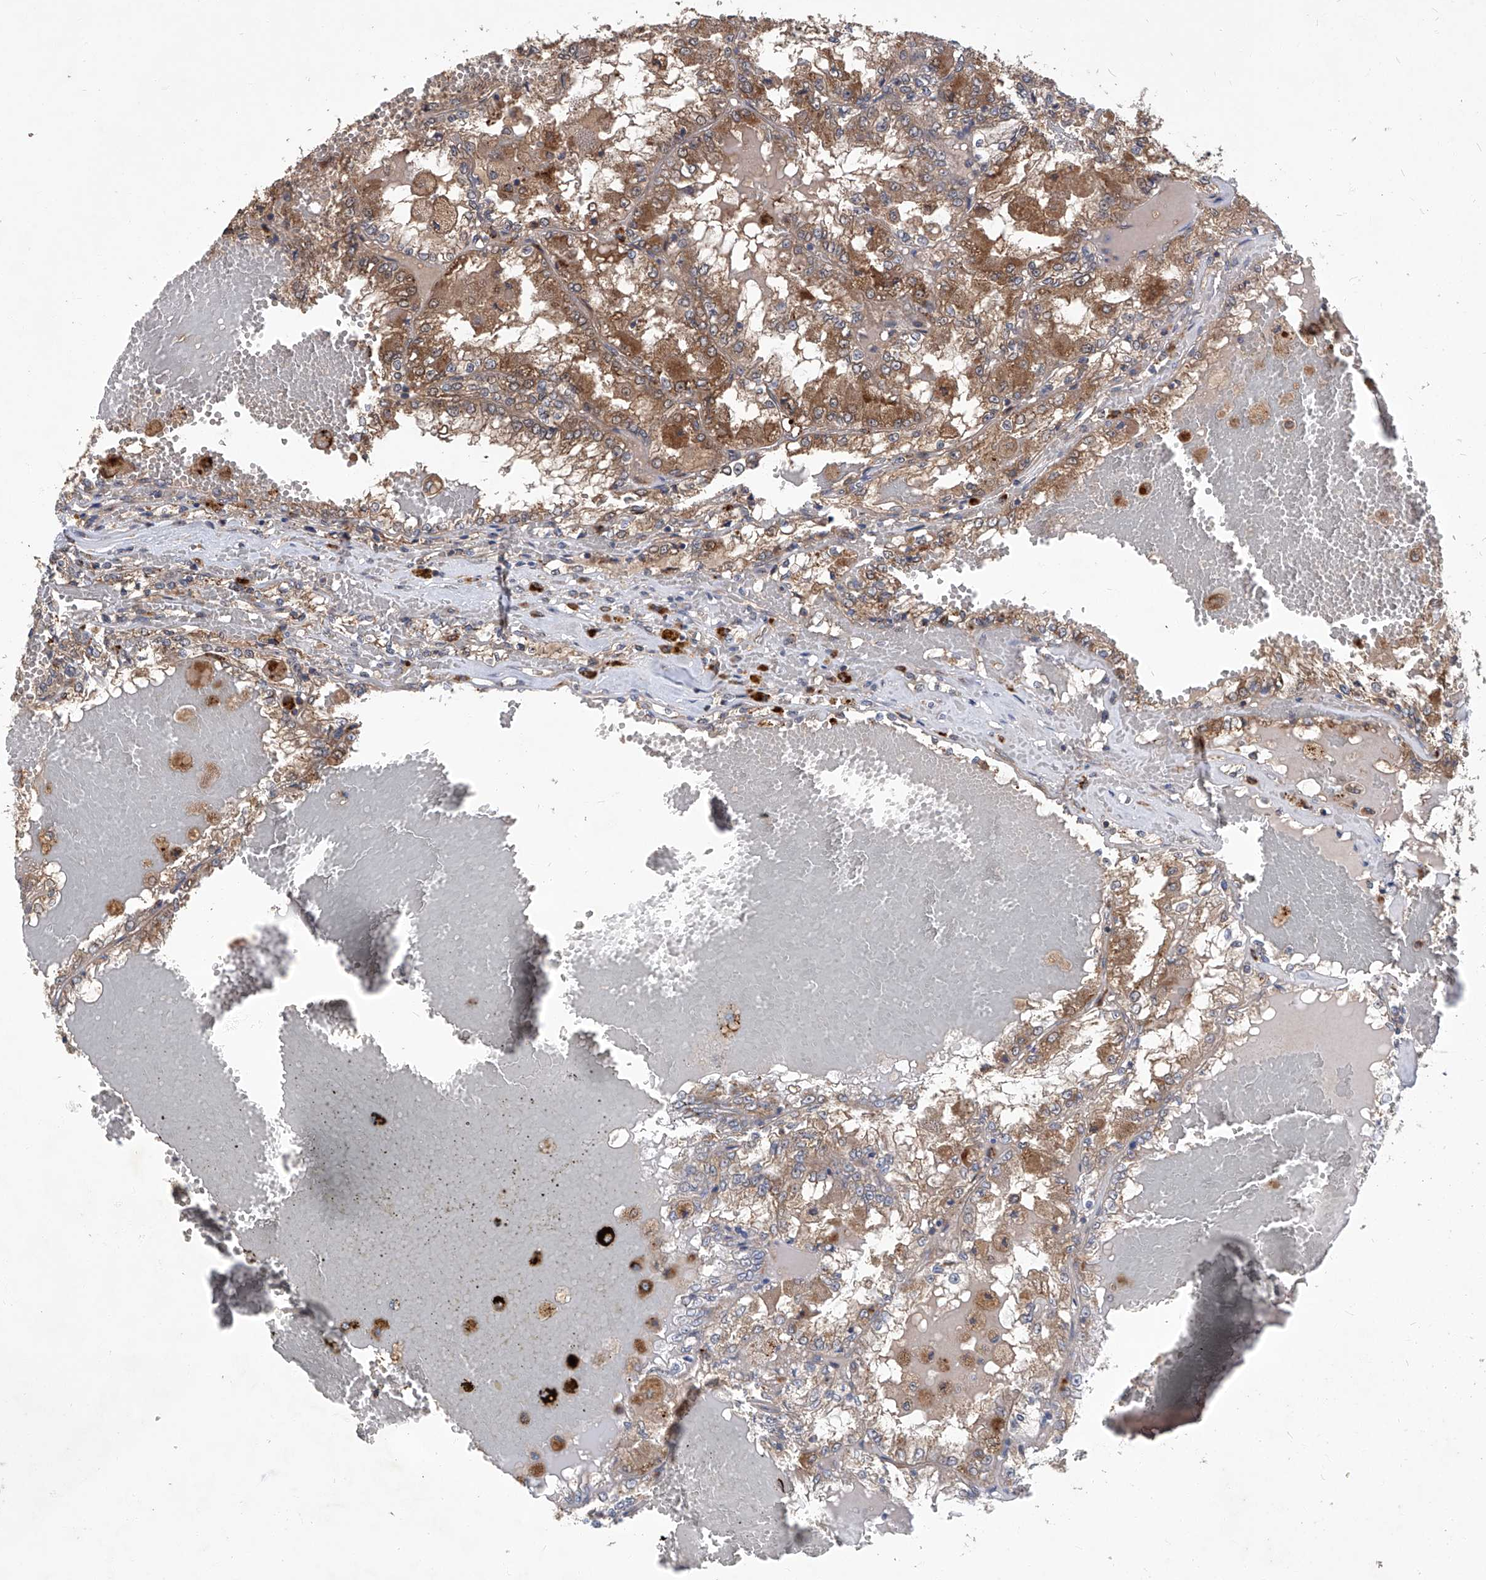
{"staining": {"intensity": "moderate", "quantity": "25%-75%", "location": "cytoplasmic/membranous"}, "tissue": "renal cancer", "cell_type": "Tumor cells", "image_type": "cancer", "snomed": [{"axis": "morphology", "description": "Adenocarcinoma, NOS"}, {"axis": "topography", "description": "Kidney"}], "caption": "Immunohistochemical staining of human renal cancer (adenocarcinoma) exhibits medium levels of moderate cytoplasmic/membranous protein positivity in about 25%-75% of tumor cells. The staining is performed using DAB brown chromogen to label protein expression. The nuclei are counter-stained blue using hematoxylin.", "gene": "TNFRSF13B", "patient": {"sex": "female", "age": 56}}